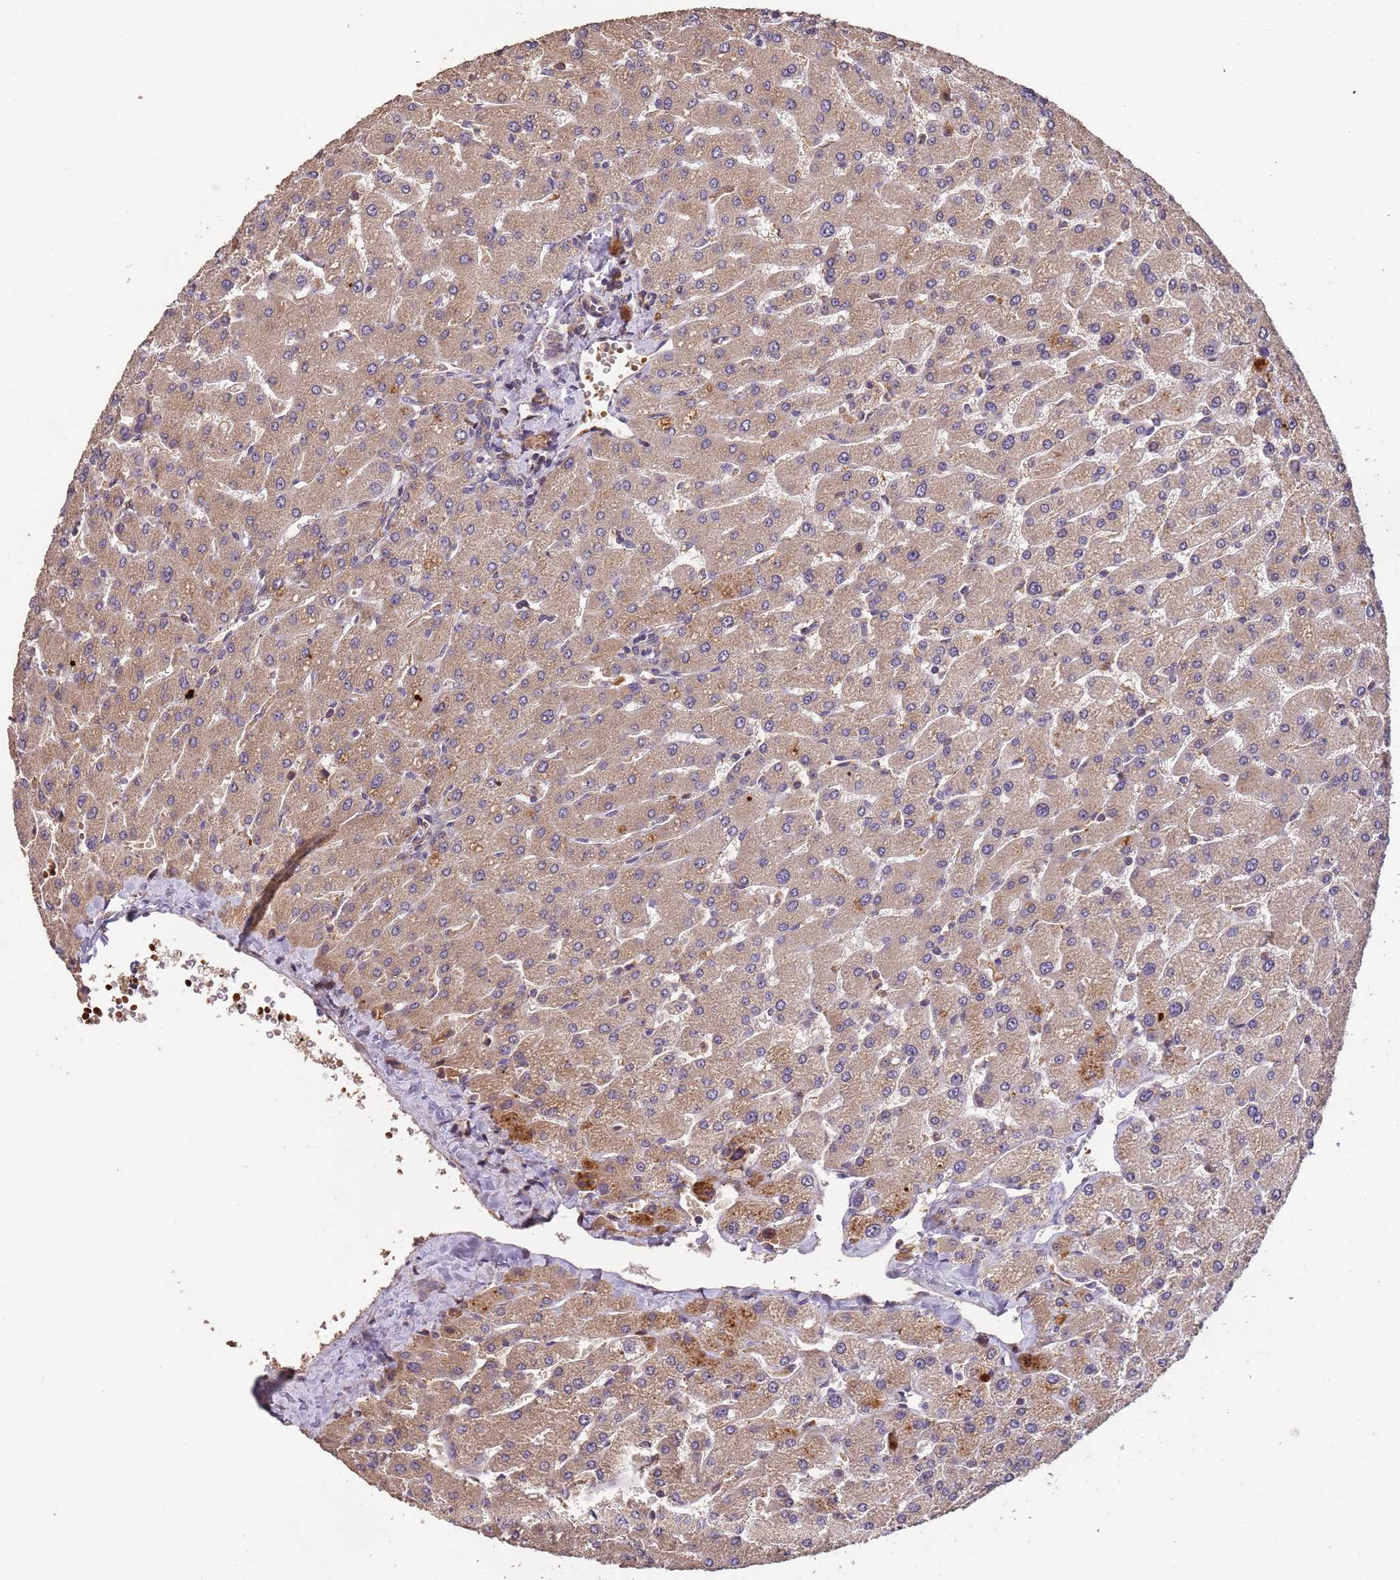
{"staining": {"intensity": "moderate", "quantity": "<25%", "location": "cytoplasmic/membranous"}, "tissue": "liver", "cell_type": "Cholangiocytes", "image_type": "normal", "snomed": [{"axis": "morphology", "description": "Normal tissue, NOS"}, {"axis": "topography", "description": "Liver"}], "caption": "IHC photomicrograph of normal liver: liver stained using IHC exhibits low levels of moderate protein expression localized specifically in the cytoplasmic/membranous of cholangiocytes, appearing as a cytoplasmic/membranous brown color.", "gene": "CCDC184", "patient": {"sex": "male", "age": 55}}